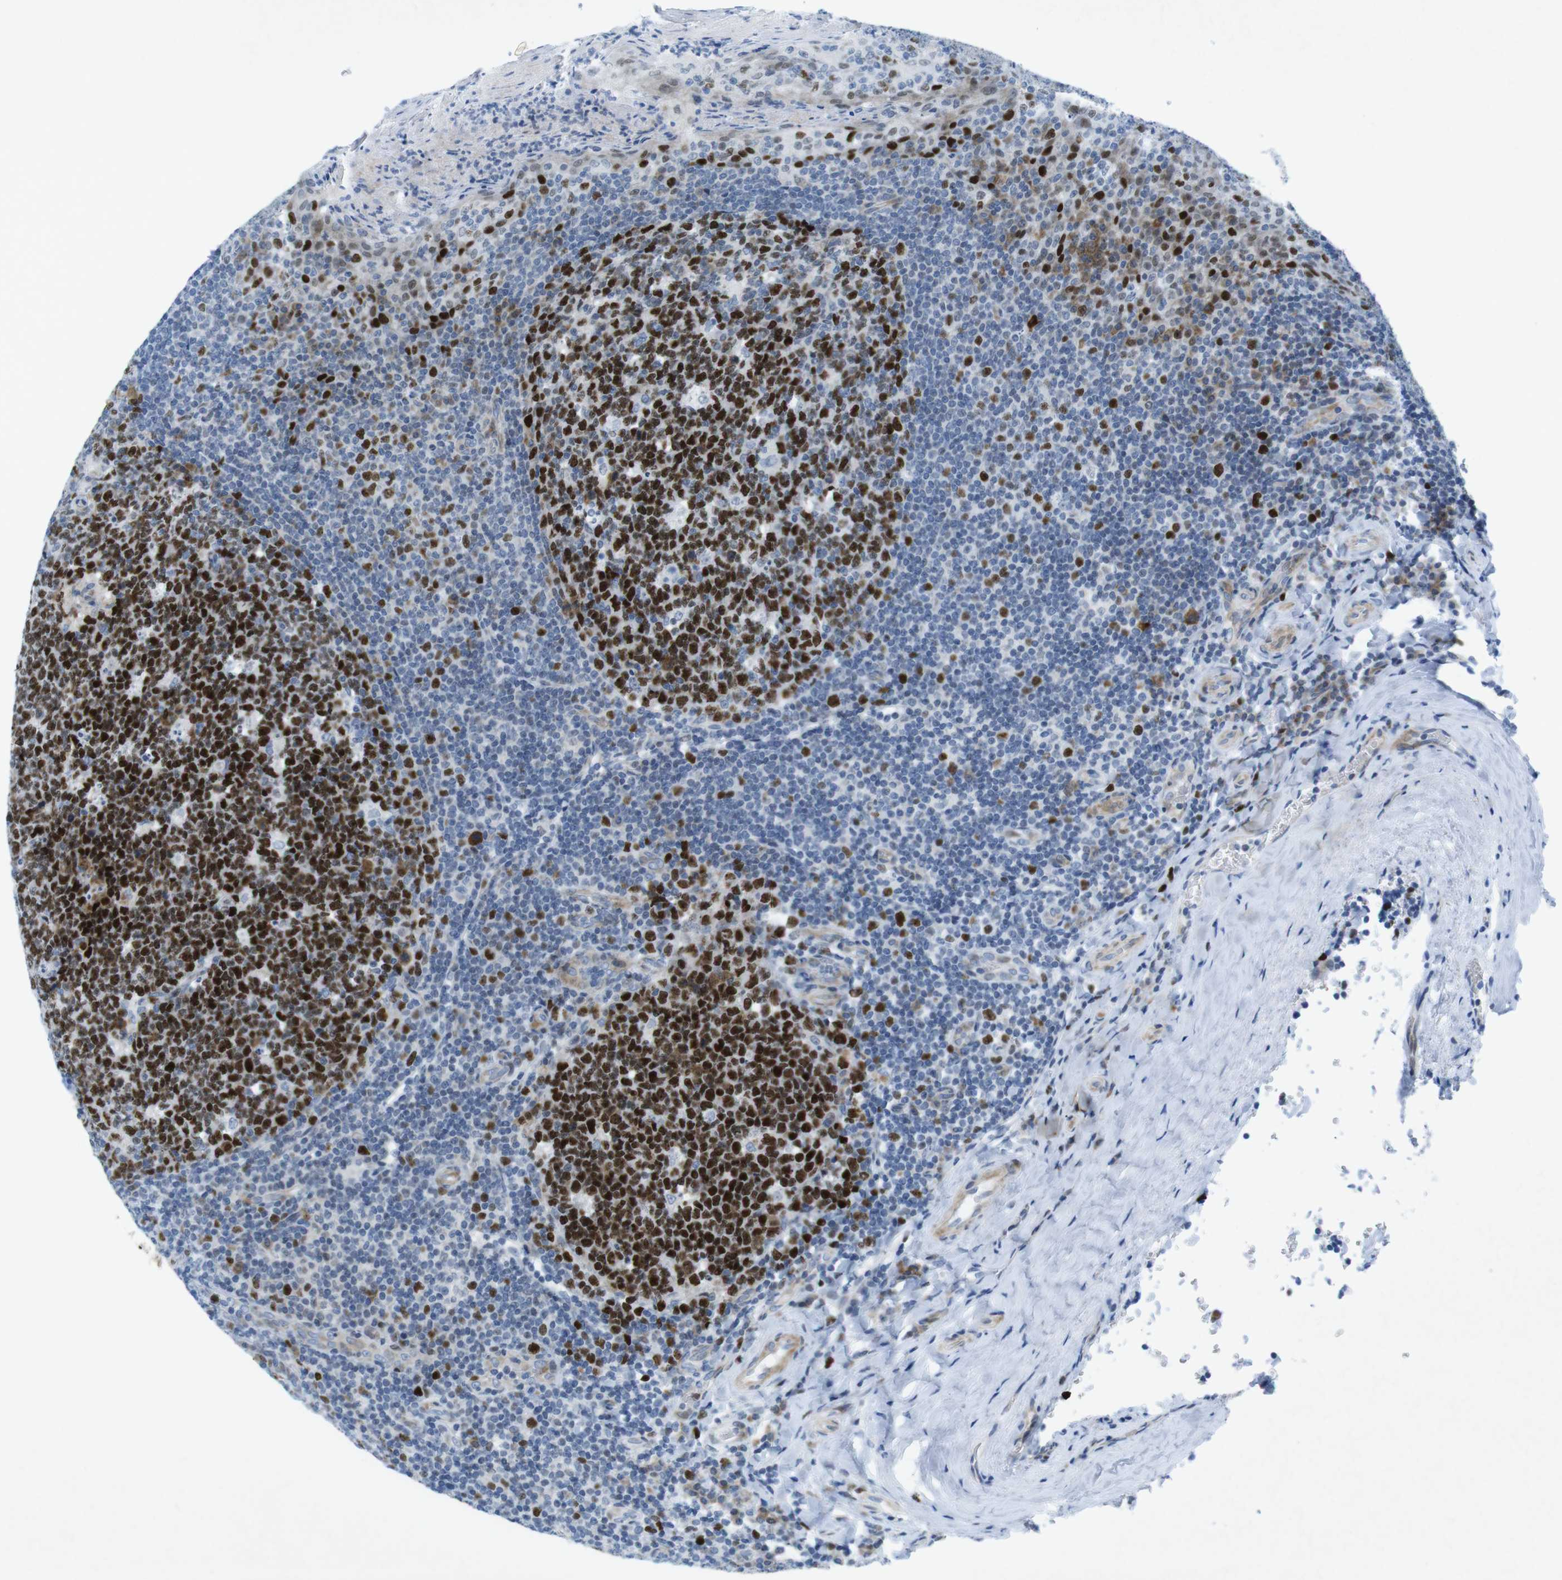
{"staining": {"intensity": "strong", "quantity": ">75%", "location": "nuclear"}, "tissue": "tonsil", "cell_type": "Germinal center cells", "image_type": "normal", "snomed": [{"axis": "morphology", "description": "Normal tissue, NOS"}, {"axis": "topography", "description": "Tonsil"}], "caption": "This is a histology image of IHC staining of benign tonsil, which shows strong staining in the nuclear of germinal center cells.", "gene": "CHAF1A", "patient": {"sex": "male", "age": 17}}